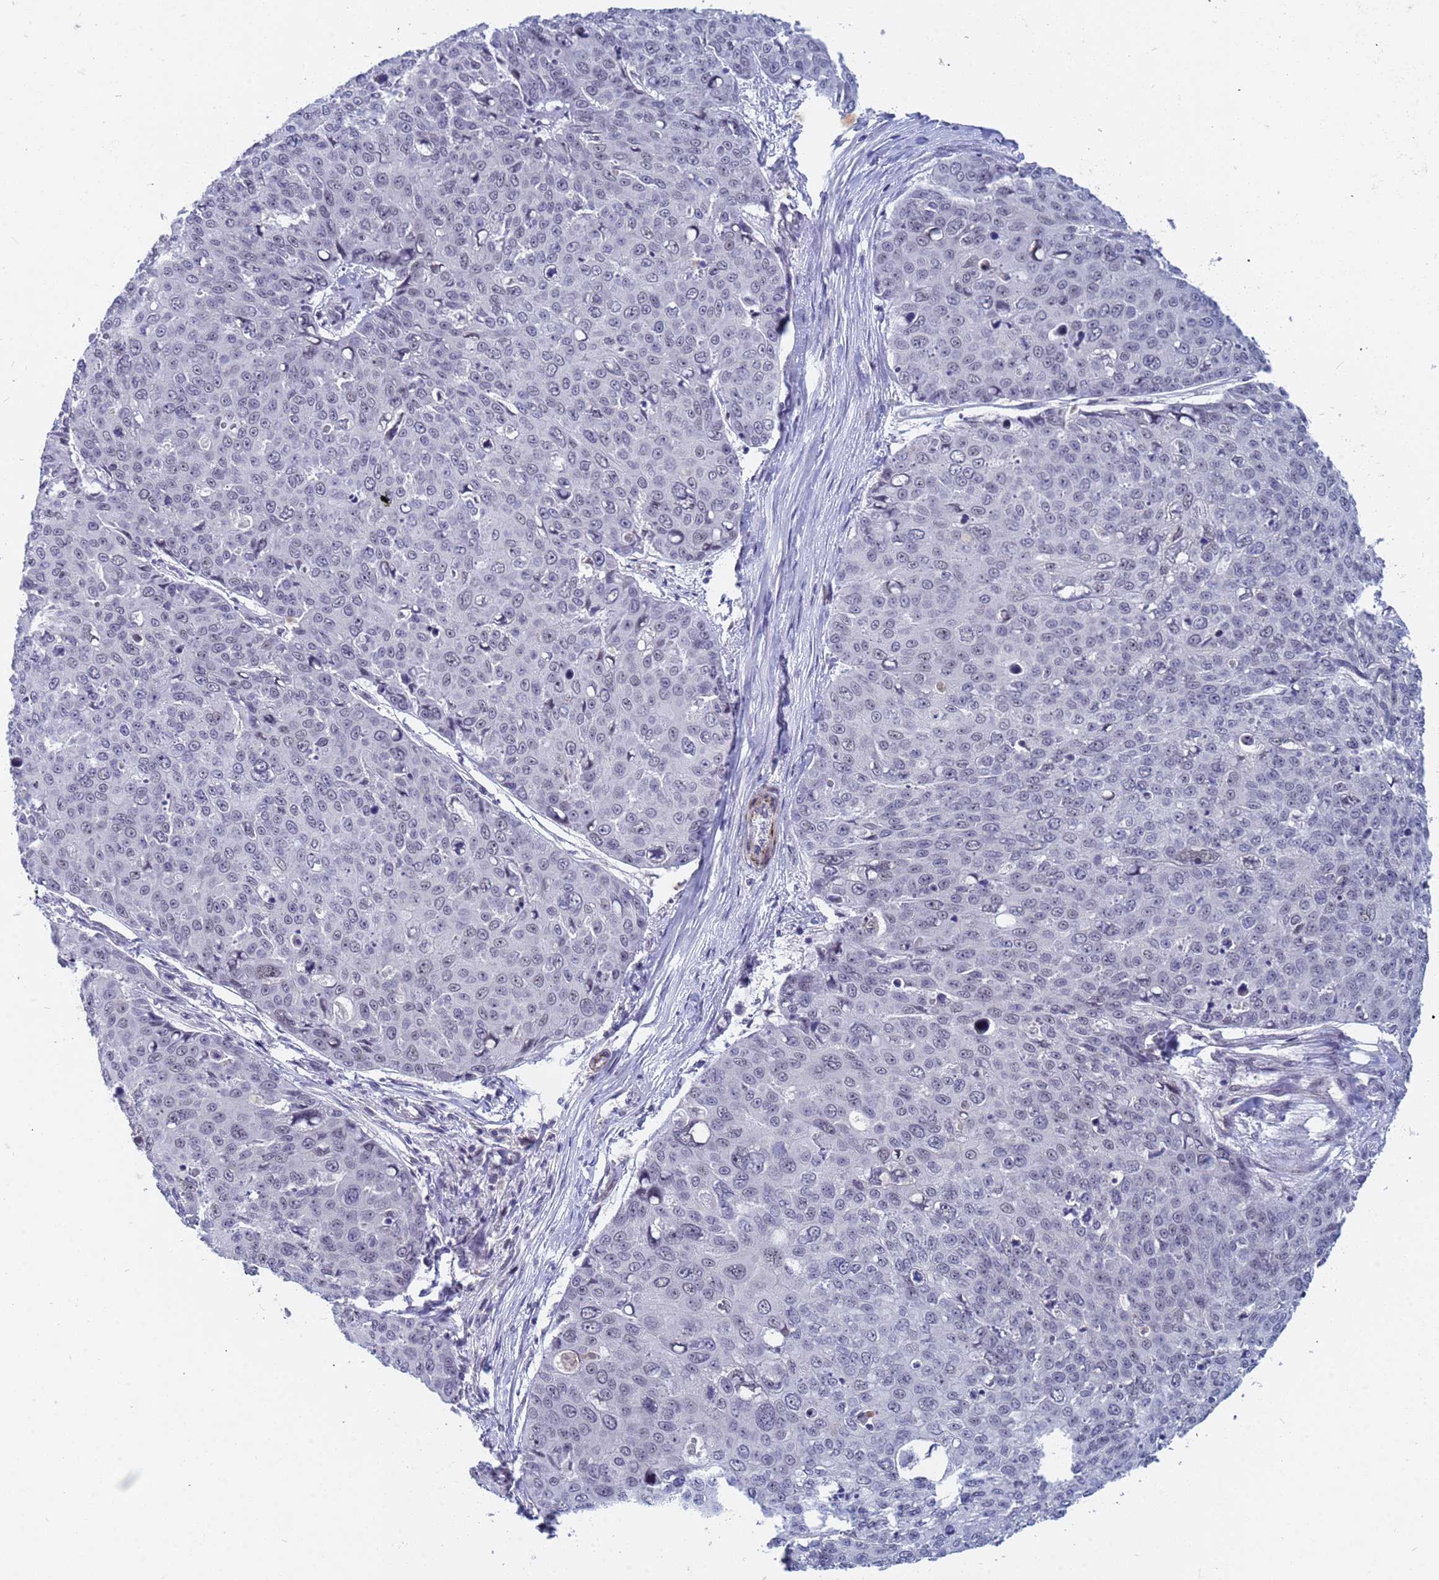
{"staining": {"intensity": "negative", "quantity": "none", "location": "none"}, "tissue": "skin cancer", "cell_type": "Tumor cells", "image_type": "cancer", "snomed": [{"axis": "morphology", "description": "Squamous cell carcinoma, NOS"}, {"axis": "topography", "description": "Skin"}], "caption": "A histopathology image of squamous cell carcinoma (skin) stained for a protein demonstrates no brown staining in tumor cells.", "gene": "CXorf65", "patient": {"sex": "male", "age": 71}}